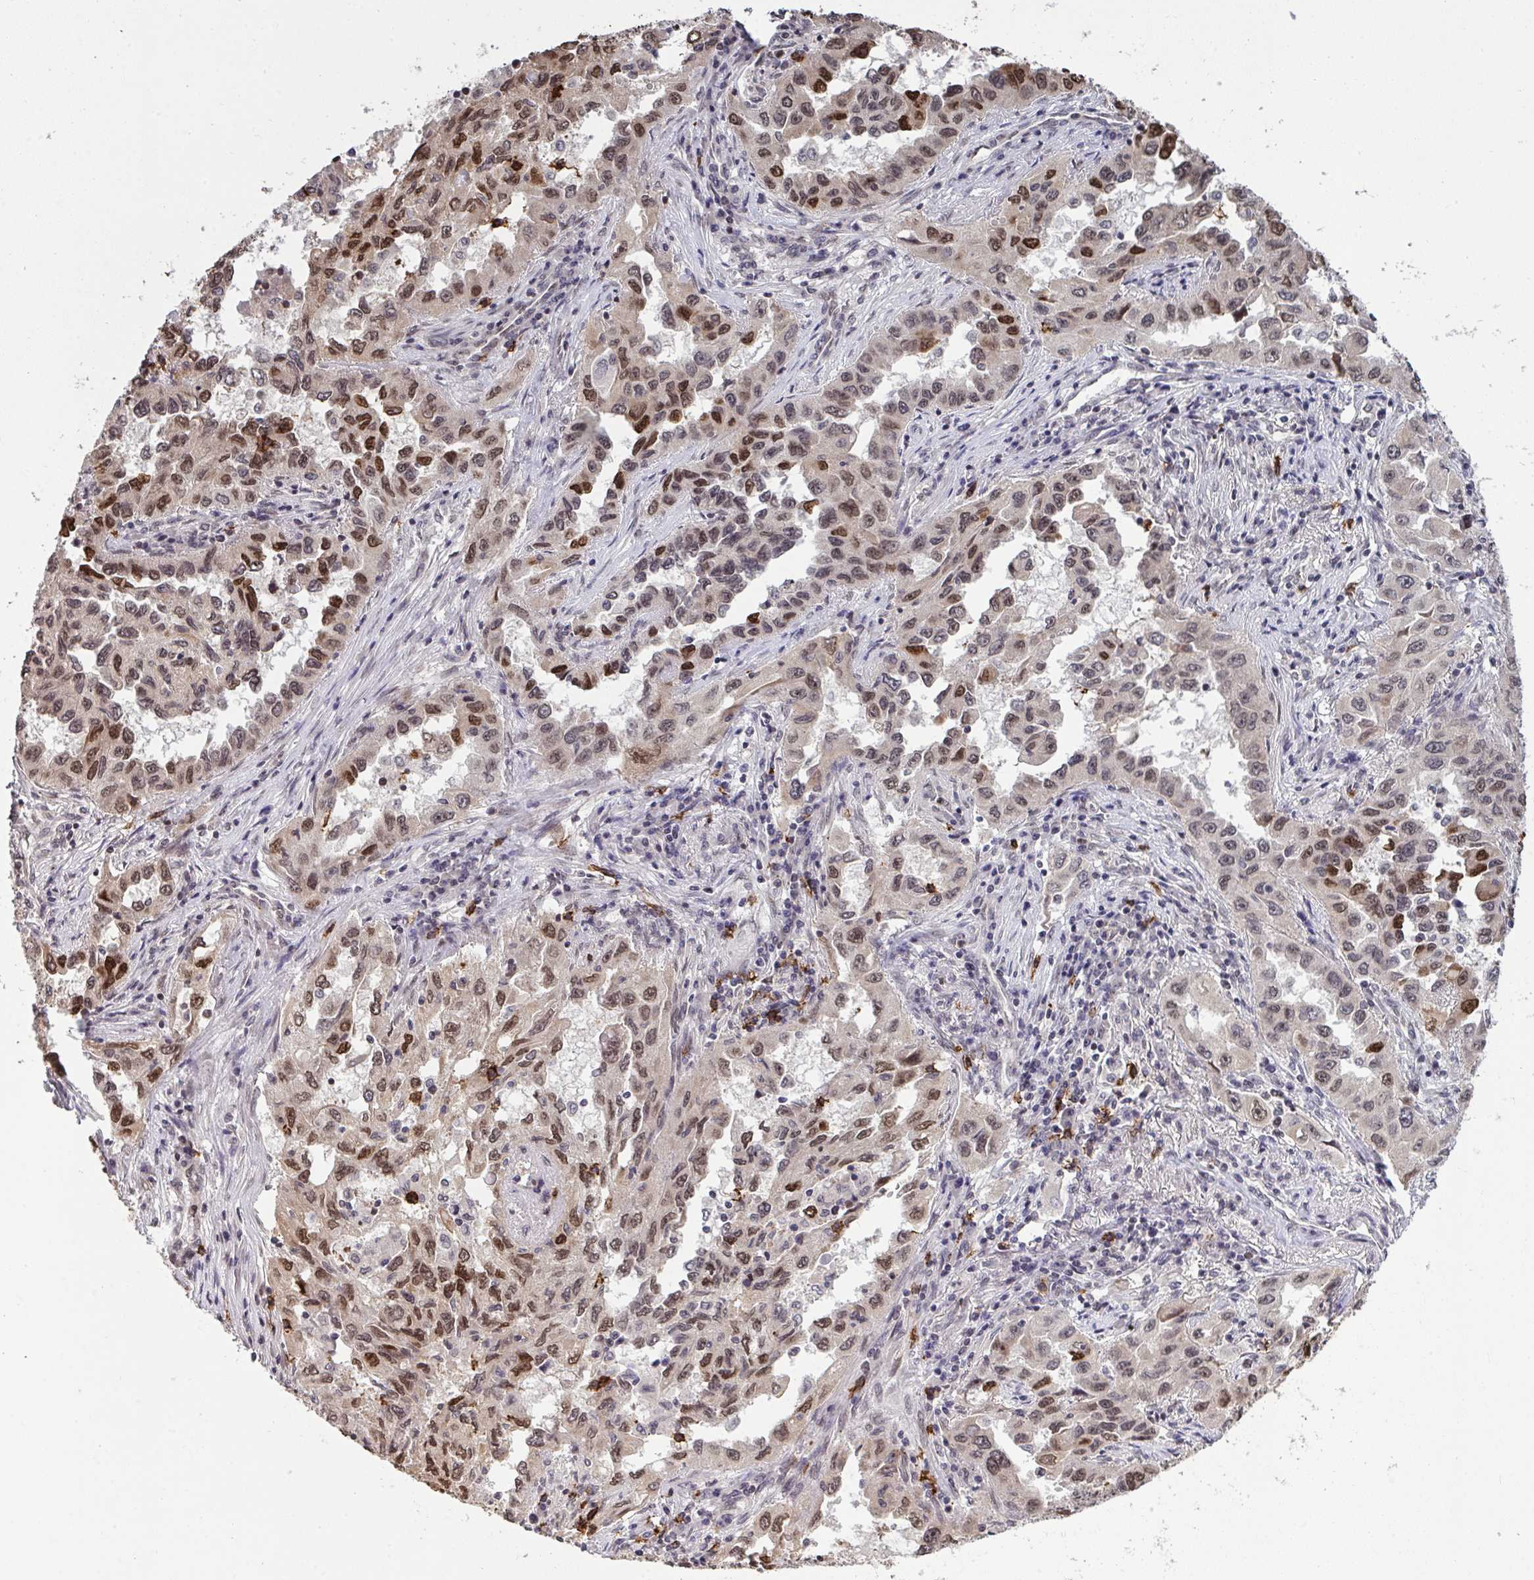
{"staining": {"intensity": "moderate", "quantity": "25%-75%", "location": "nuclear"}, "tissue": "lung cancer", "cell_type": "Tumor cells", "image_type": "cancer", "snomed": [{"axis": "morphology", "description": "Adenocarcinoma, NOS"}, {"axis": "topography", "description": "Lung"}], "caption": "This is a photomicrograph of immunohistochemistry staining of lung cancer (adenocarcinoma), which shows moderate positivity in the nuclear of tumor cells.", "gene": "UXT", "patient": {"sex": "female", "age": 73}}